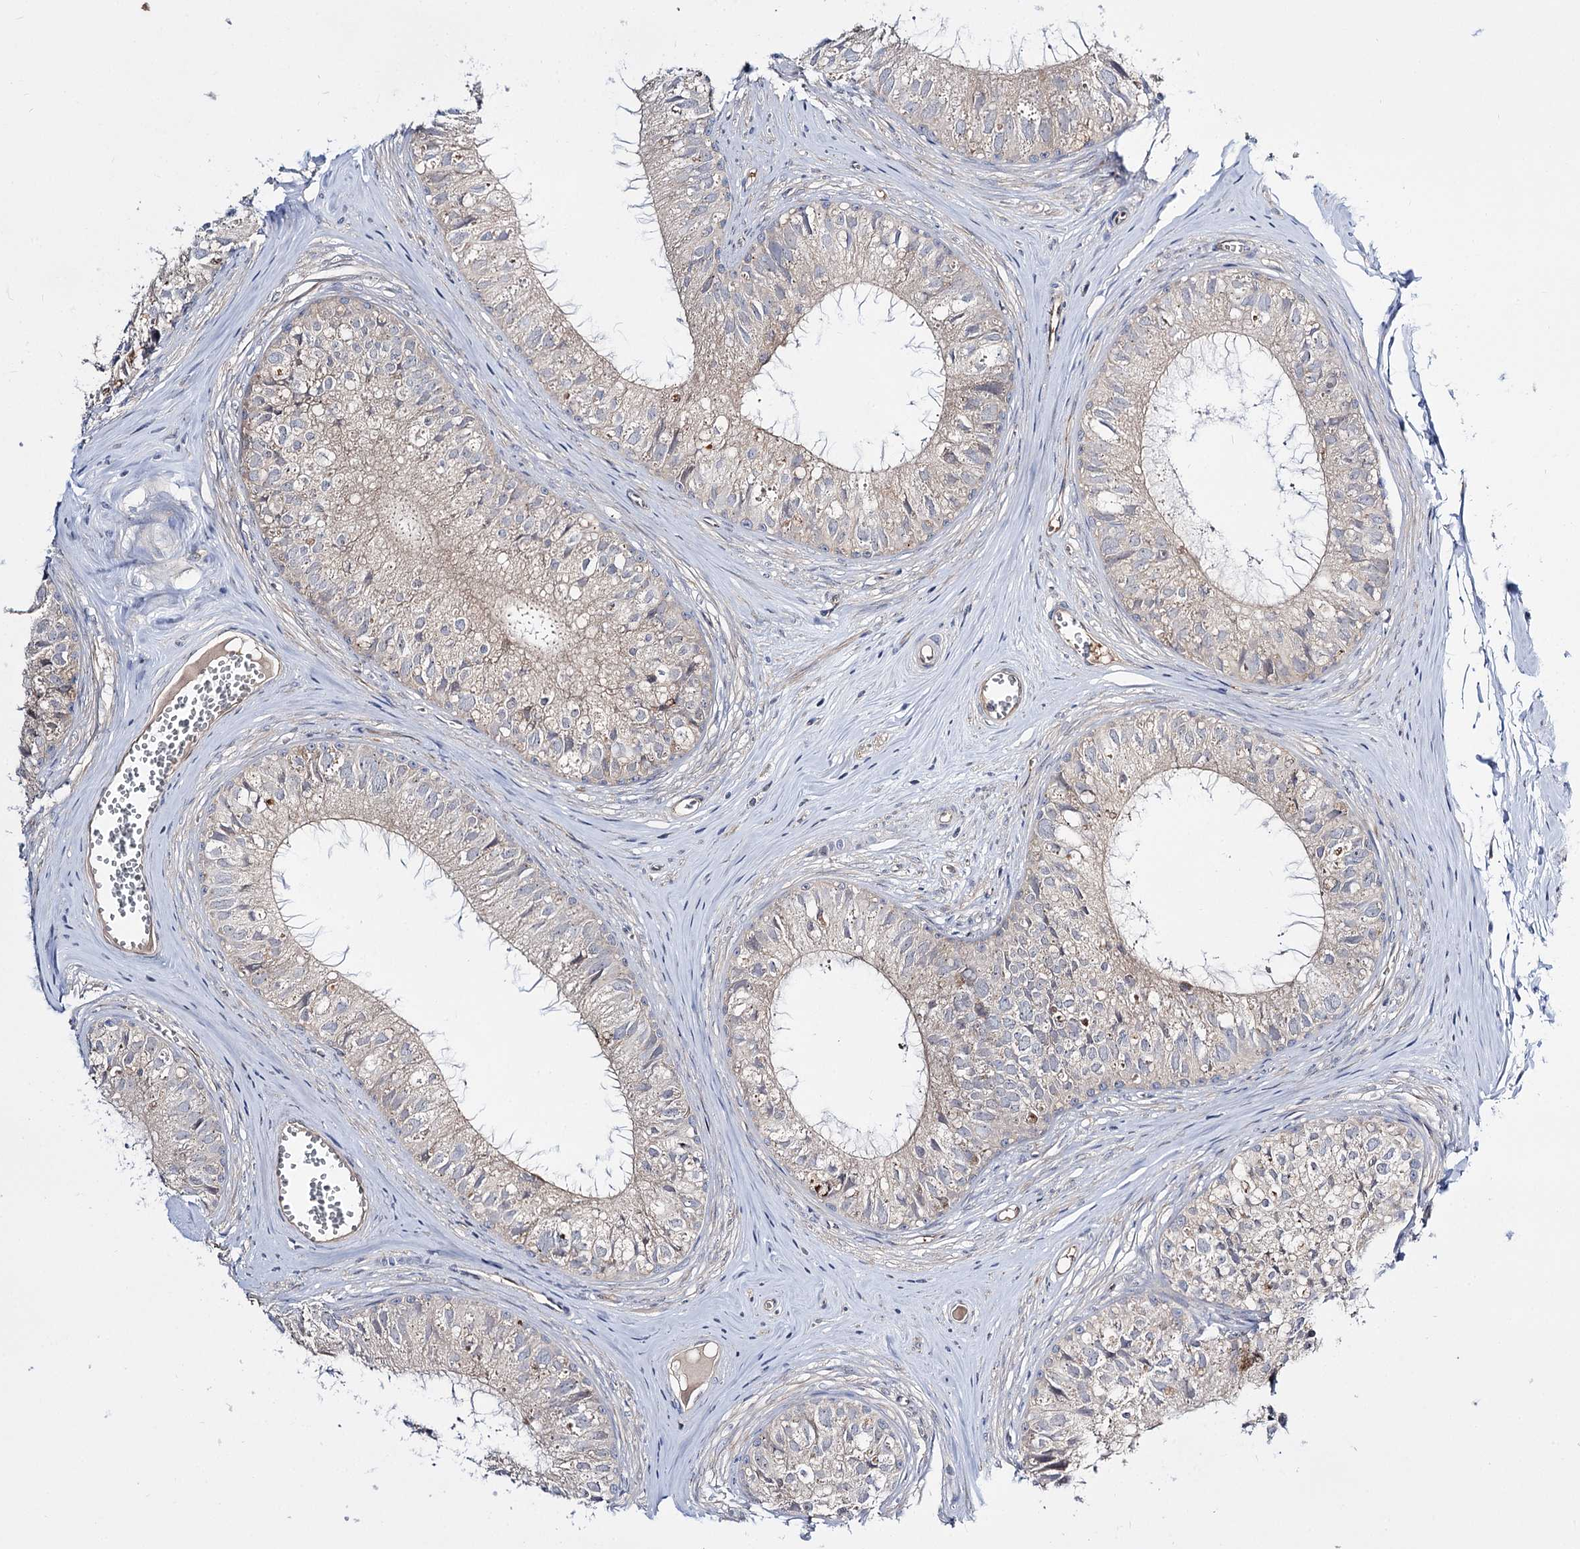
{"staining": {"intensity": "moderate", "quantity": "<25%", "location": "cytoplasmic/membranous"}, "tissue": "epididymis", "cell_type": "Glandular cells", "image_type": "normal", "snomed": [{"axis": "morphology", "description": "Normal tissue, NOS"}, {"axis": "topography", "description": "Epididymis"}], "caption": "Immunohistochemical staining of normal epididymis demonstrates <25% levels of moderate cytoplasmic/membranous protein positivity in about <25% of glandular cells. (brown staining indicates protein expression, while blue staining denotes nuclei).", "gene": "C11orf80", "patient": {"sex": "male", "age": 36}}